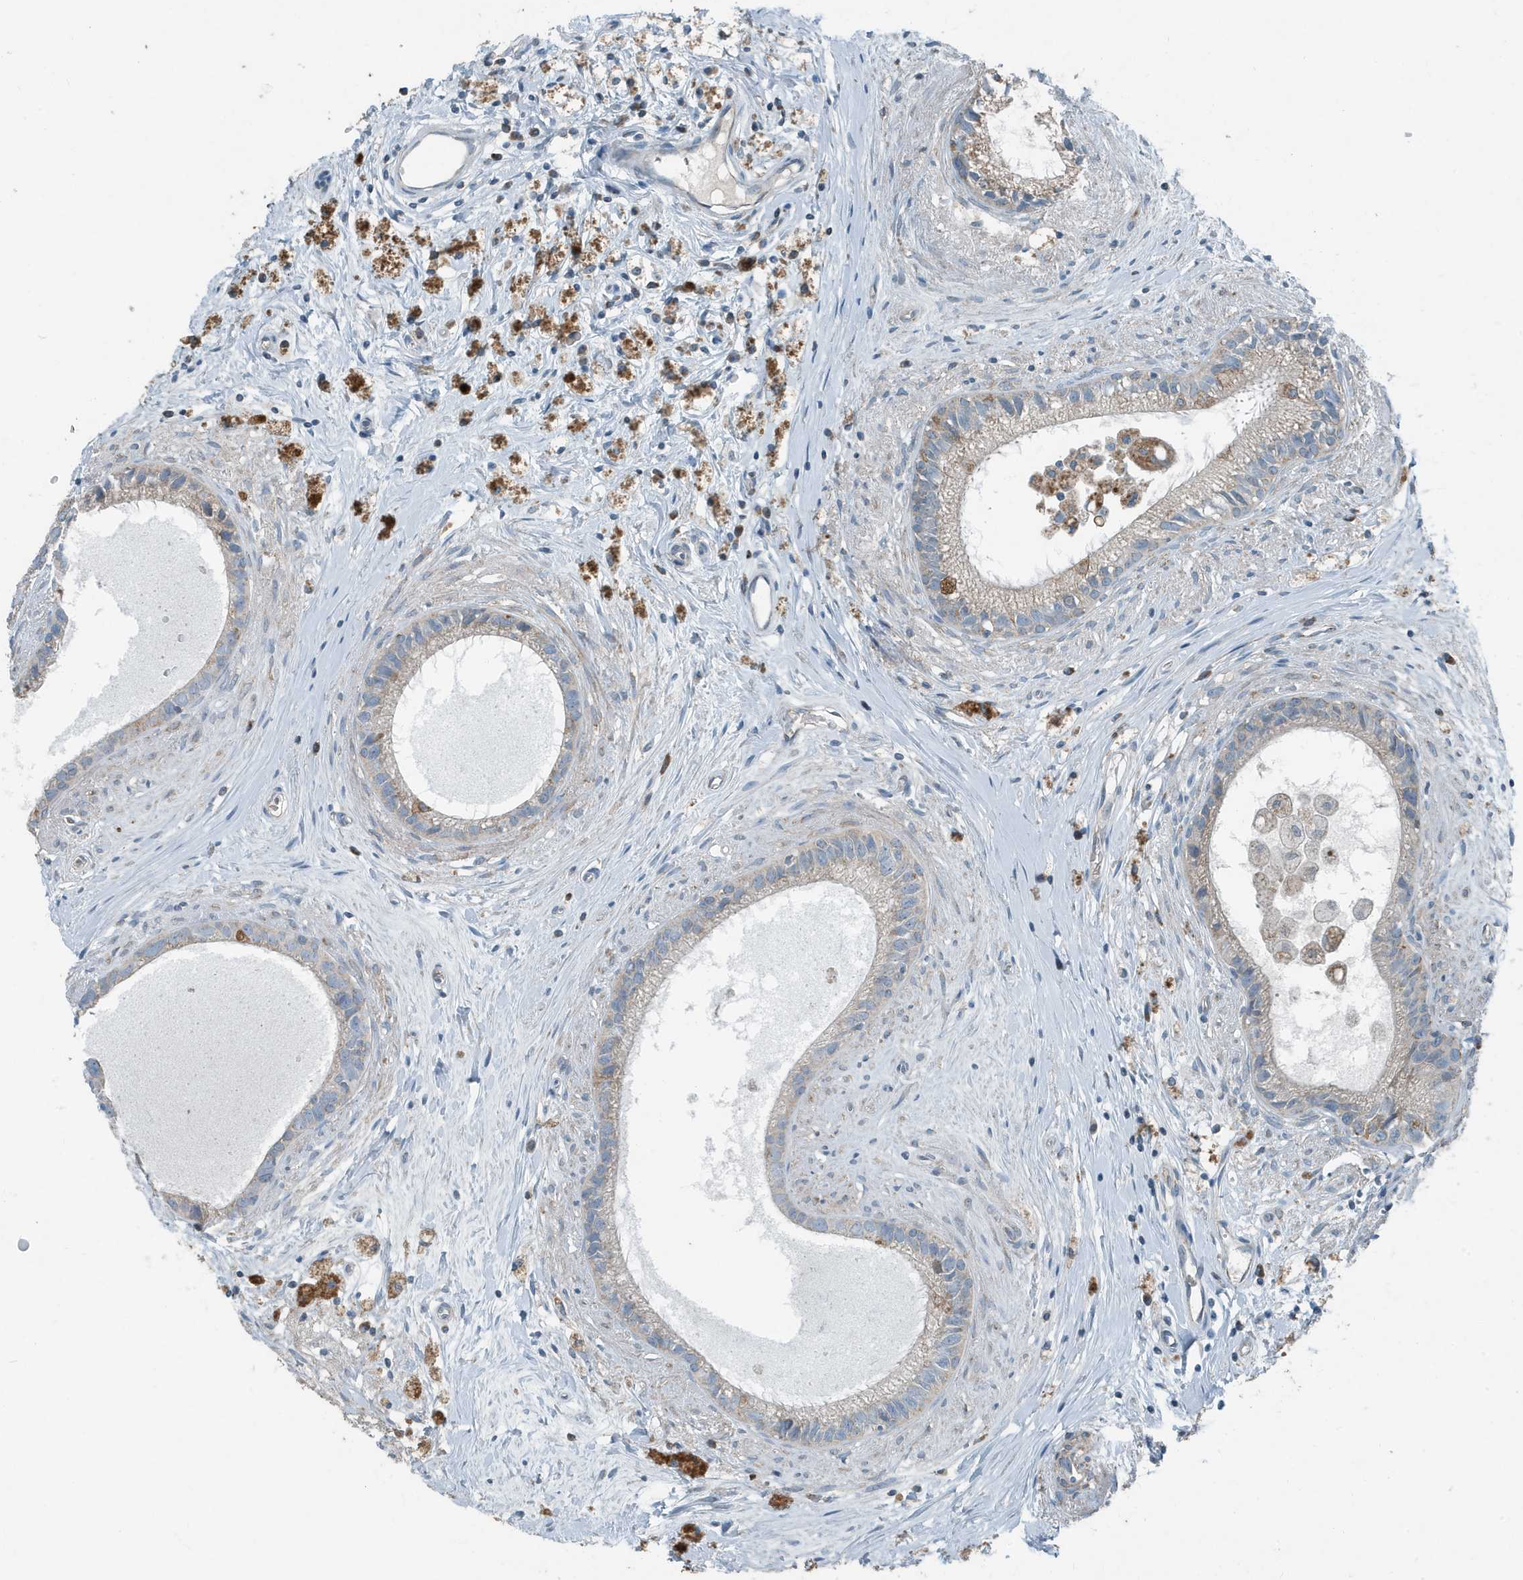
{"staining": {"intensity": "weak", "quantity": "<25%", "location": "cytoplasmic/membranous"}, "tissue": "epididymis", "cell_type": "Glandular cells", "image_type": "normal", "snomed": [{"axis": "morphology", "description": "Normal tissue, NOS"}, {"axis": "topography", "description": "Epididymis"}], "caption": "Glandular cells show no significant protein staining in normal epididymis. The staining is performed using DAB (3,3'-diaminobenzidine) brown chromogen with nuclei counter-stained in using hematoxylin.", "gene": "MT", "patient": {"sex": "male", "age": 80}}